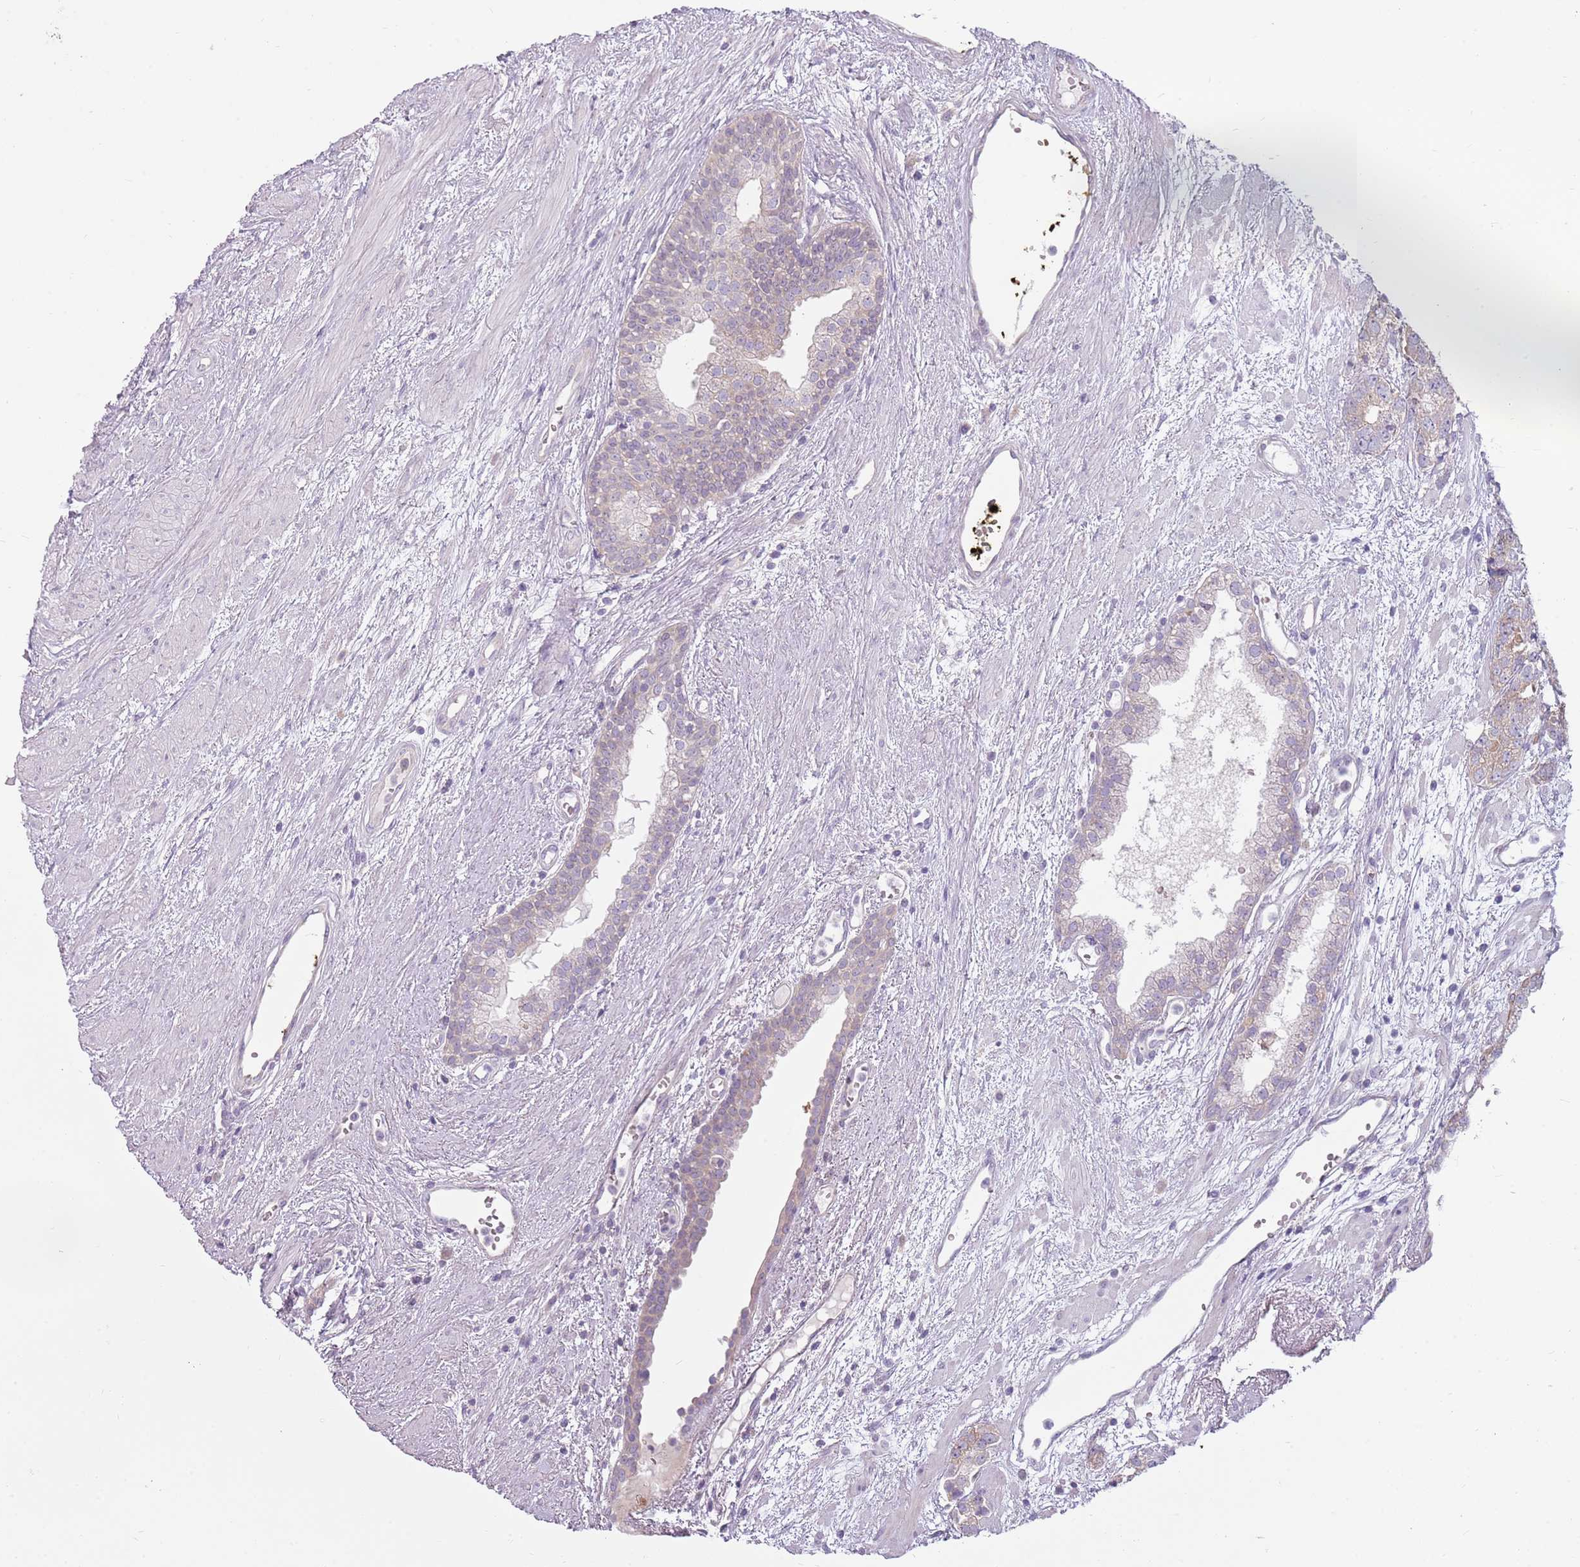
{"staining": {"intensity": "negative", "quantity": "none", "location": "none"}, "tissue": "prostate cancer", "cell_type": "Tumor cells", "image_type": "cancer", "snomed": [{"axis": "morphology", "description": "Adenocarcinoma, High grade"}, {"axis": "topography", "description": "Prostate"}], "caption": "An immunohistochemistry (IHC) micrograph of prostate cancer (adenocarcinoma (high-grade)) is shown. There is no staining in tumor cells of prostate cancer (adenocarcinoma (high-grade)).", "gene": "HSPA14", "patient": {"sex": "male", "age": 71}}